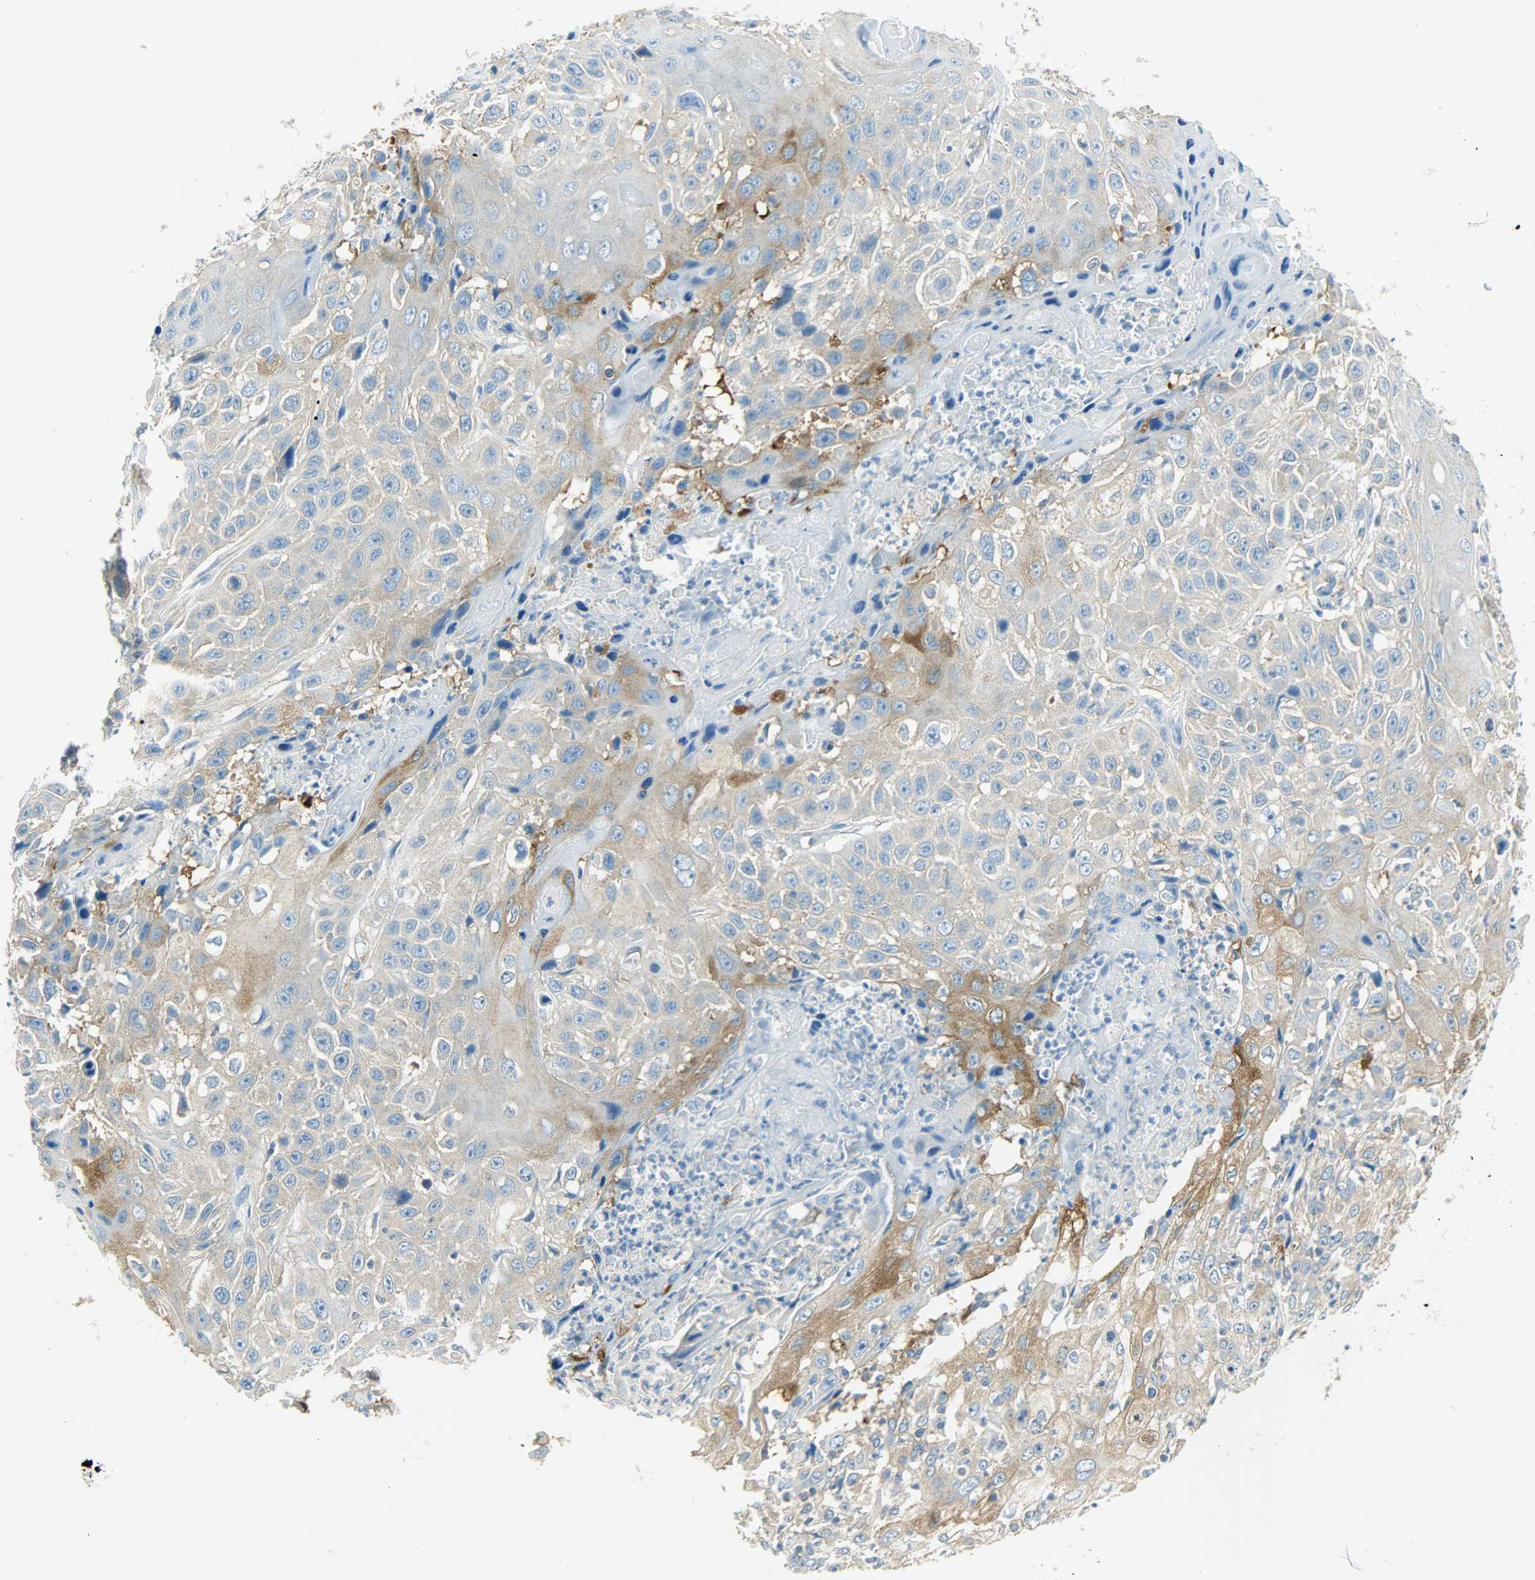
{"staining": {"intensity": "weak", "quantity": "25%-75%", "location": "cytoplasmic/membranous"}, "tissue": "cervical cancer", "cell_type": "Tumor cells", "image_type": "cancer", "snomed": [{"axis": "morphology", "description": "Squamous cell carcinoma, NOS"}, {"axis": "topography", "description": "Cervix"}], "caption": "Cervical cancer stained with DAB (3,3'-diaminobenzidine) immunohistochemistry (IHC) exhibits low levels of weak cytoplasmic/membranous expression in about 25%-75% of tumor cells. The staining is performed using DAB (3,3'-diaminobenzidine) brown chromogen to label protein expression. The nuclei are counter-stained blue using hematoxylin.", "gene": "TSC22D2", "patient": {"sex": "female", "age": 39}}